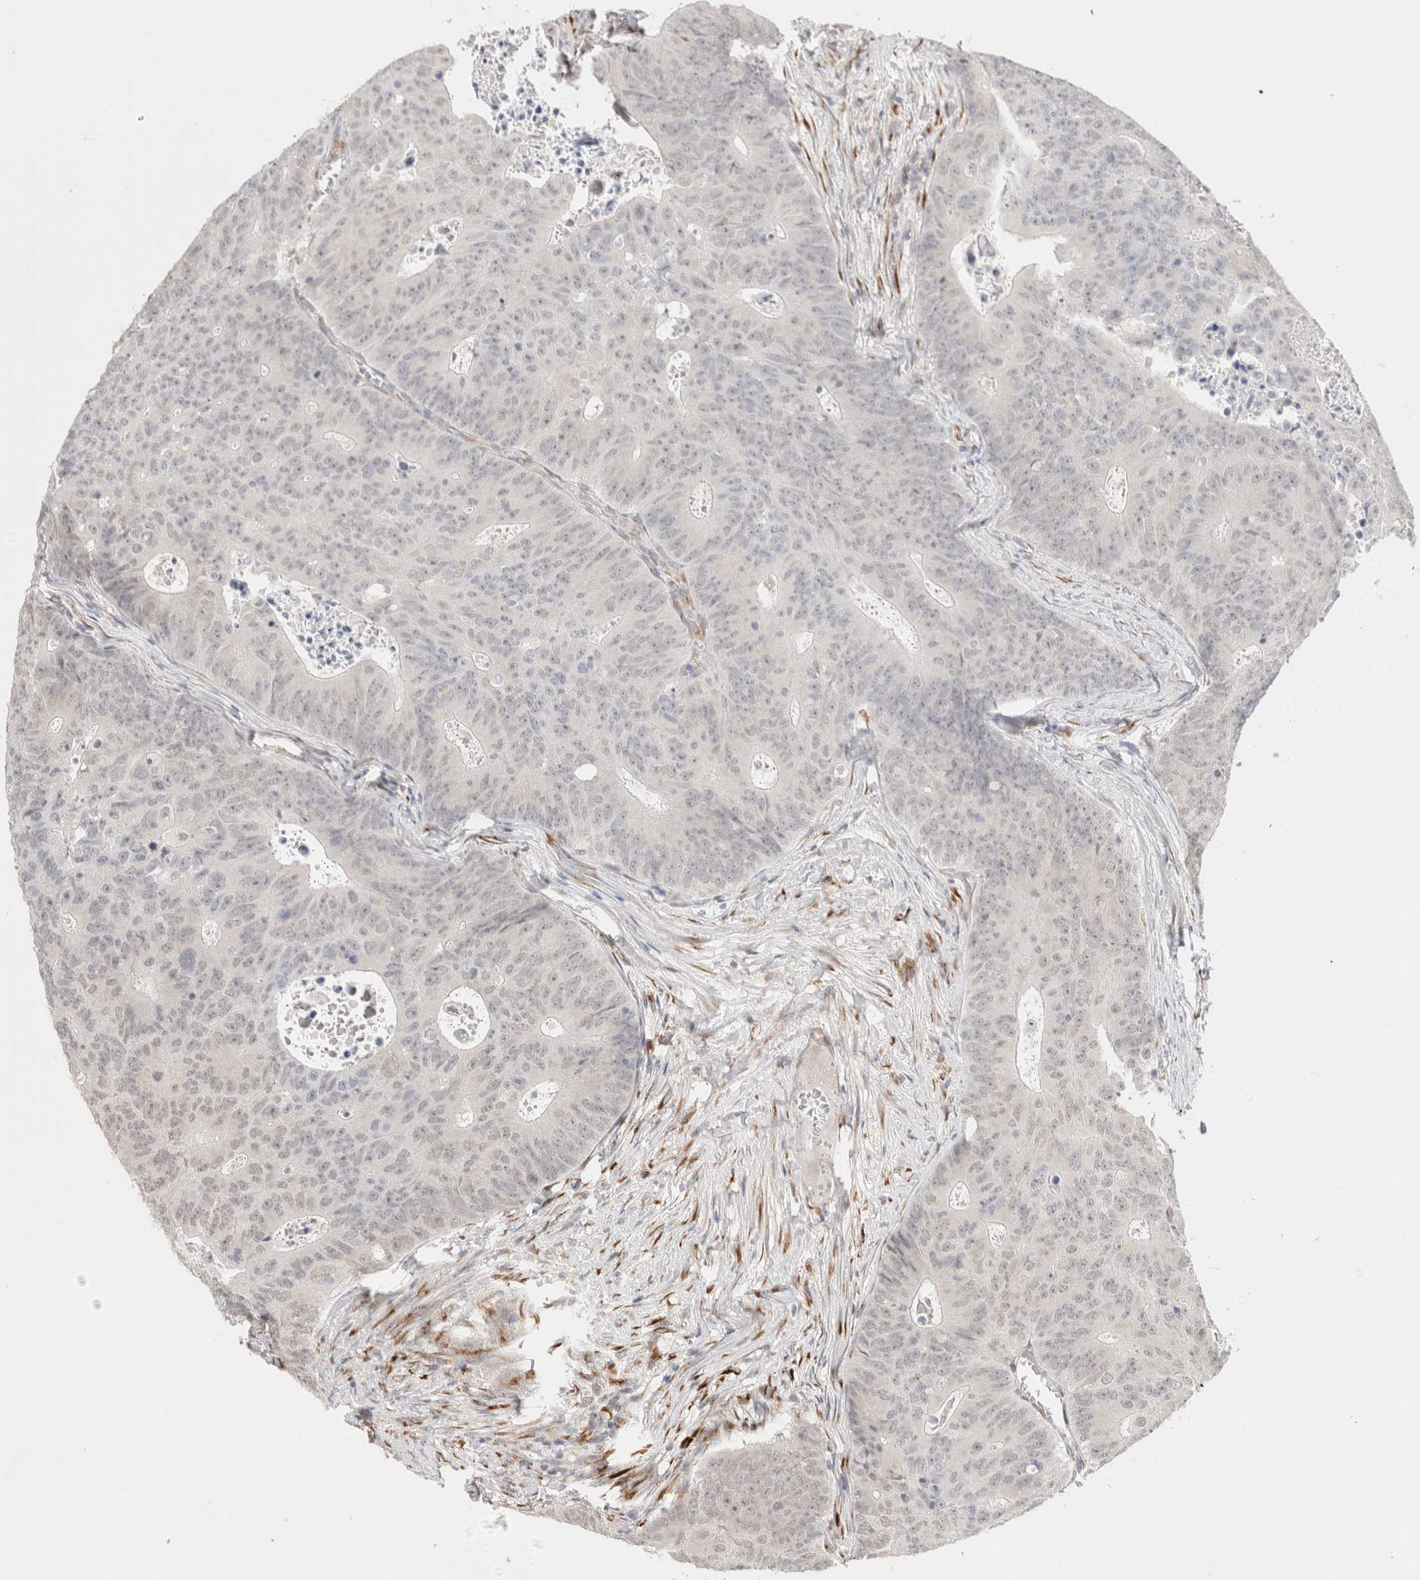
{"staining": {"intensity": "negative", "quantity": "none", "location": "none"}, "tissue": "colorectal cancer", "cell_type": "Tumor cells", "image_type": "cancer", "snomed": [{"axis": "morphology", "description": "Adenocarcinoma, NOS"}, {"axis": "topography", "description": "Colon"}], "caption": "Immunohistochemistry of human adenocarcinoma (colorectal) displays no positivity in tumor cells.", "gene": "HDLBP", "patient": {"sex": "male", "age": 87}}